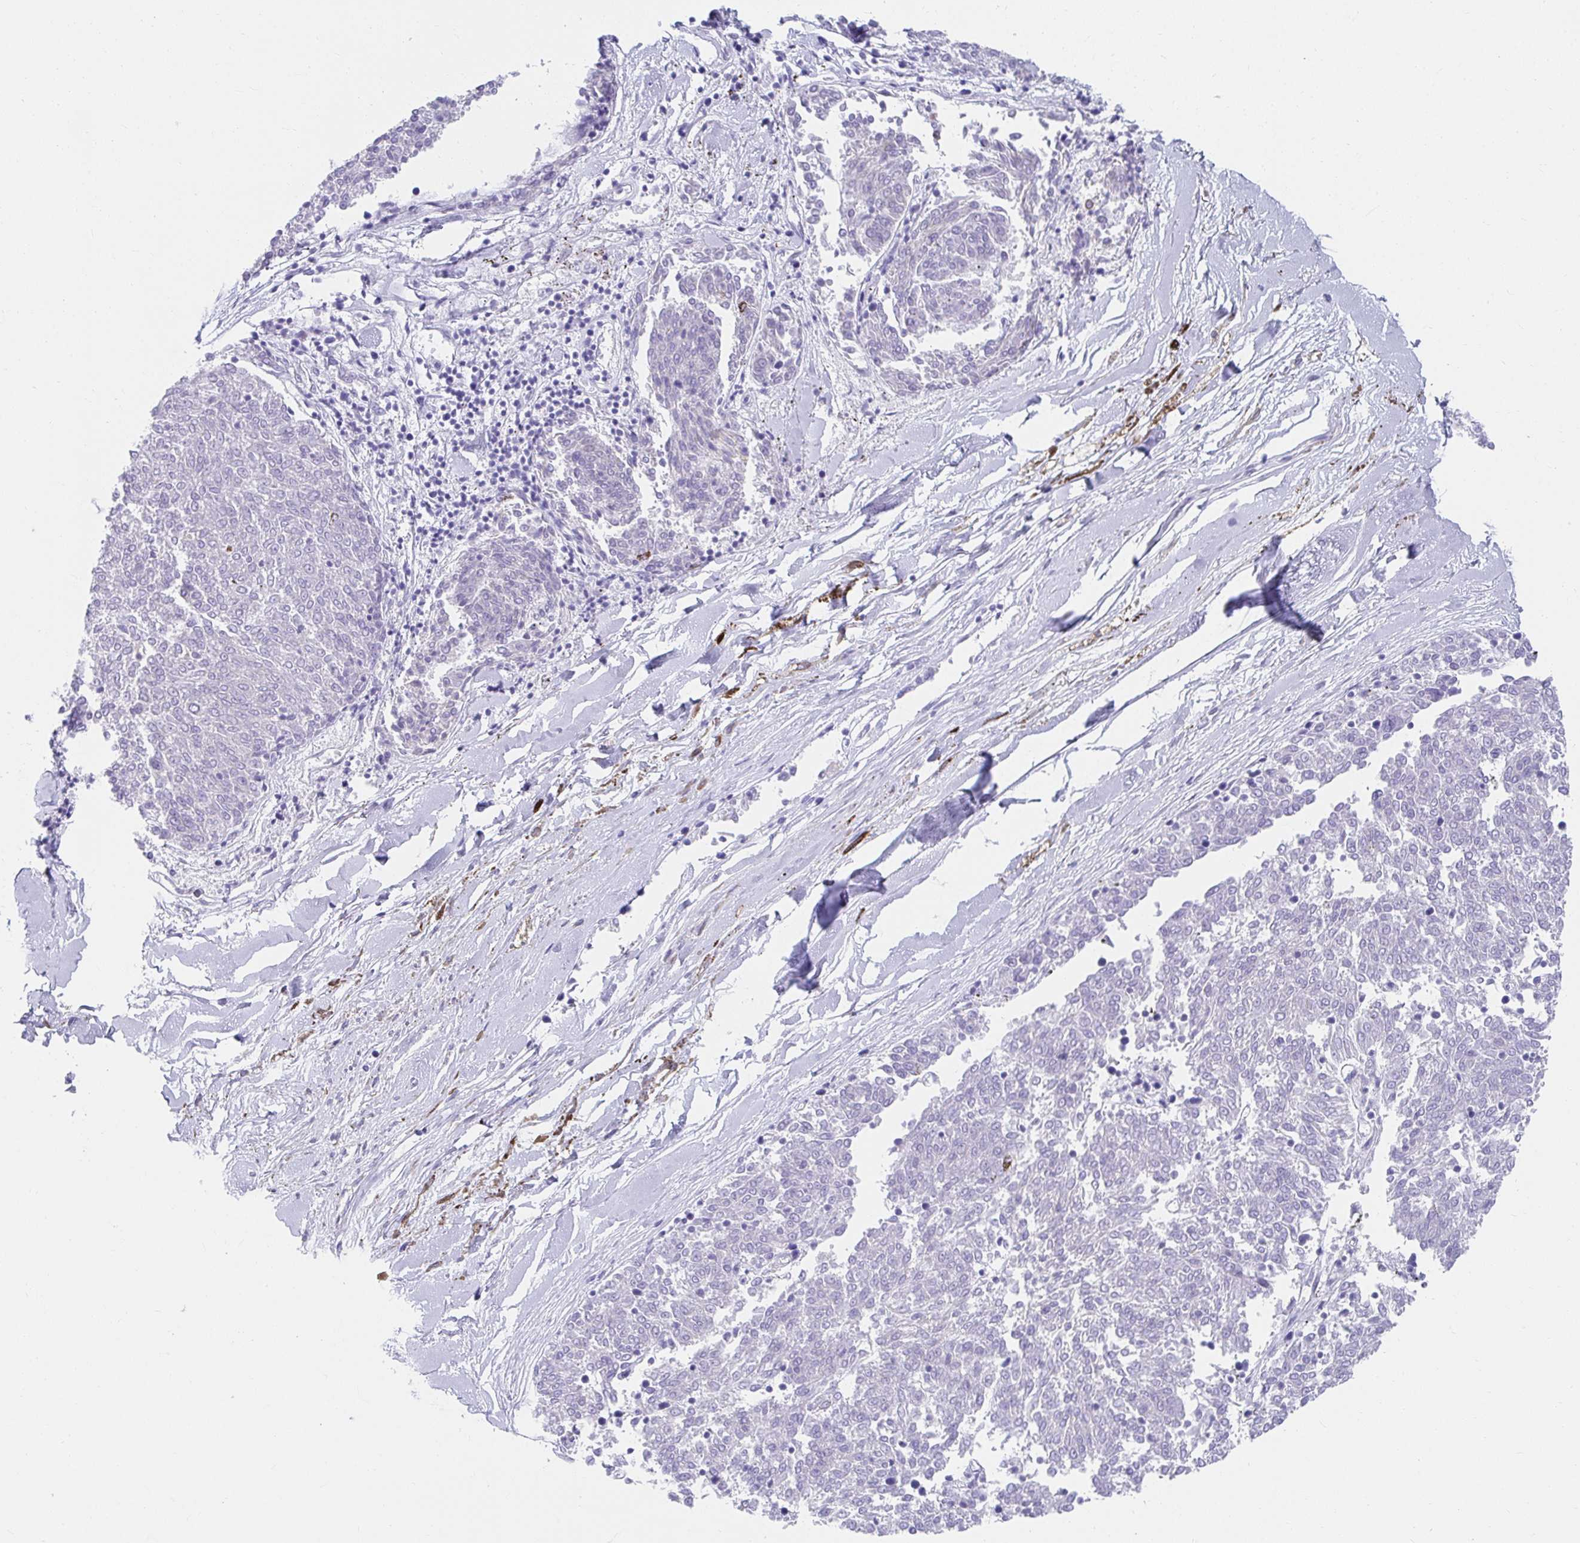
{"staining": {"intensity": "negative", "quantity": "none", "location": "none"}, "tissue": "melanoma", "cell_type": "Tumor cells", "image_type": "cancer", "snomed": [{"axis": "morphology", "description": "Malignant melanoma, NOS"}, {"axis": "topography", "description": "Skin"}], "caption": "A high-resolution micrograph shows immunohistochemistry staining of melanoma, which reveals no significant expression in tumor cells.", "gene": "VGLL1", "patient": {"sex": "female", "age": 72}}